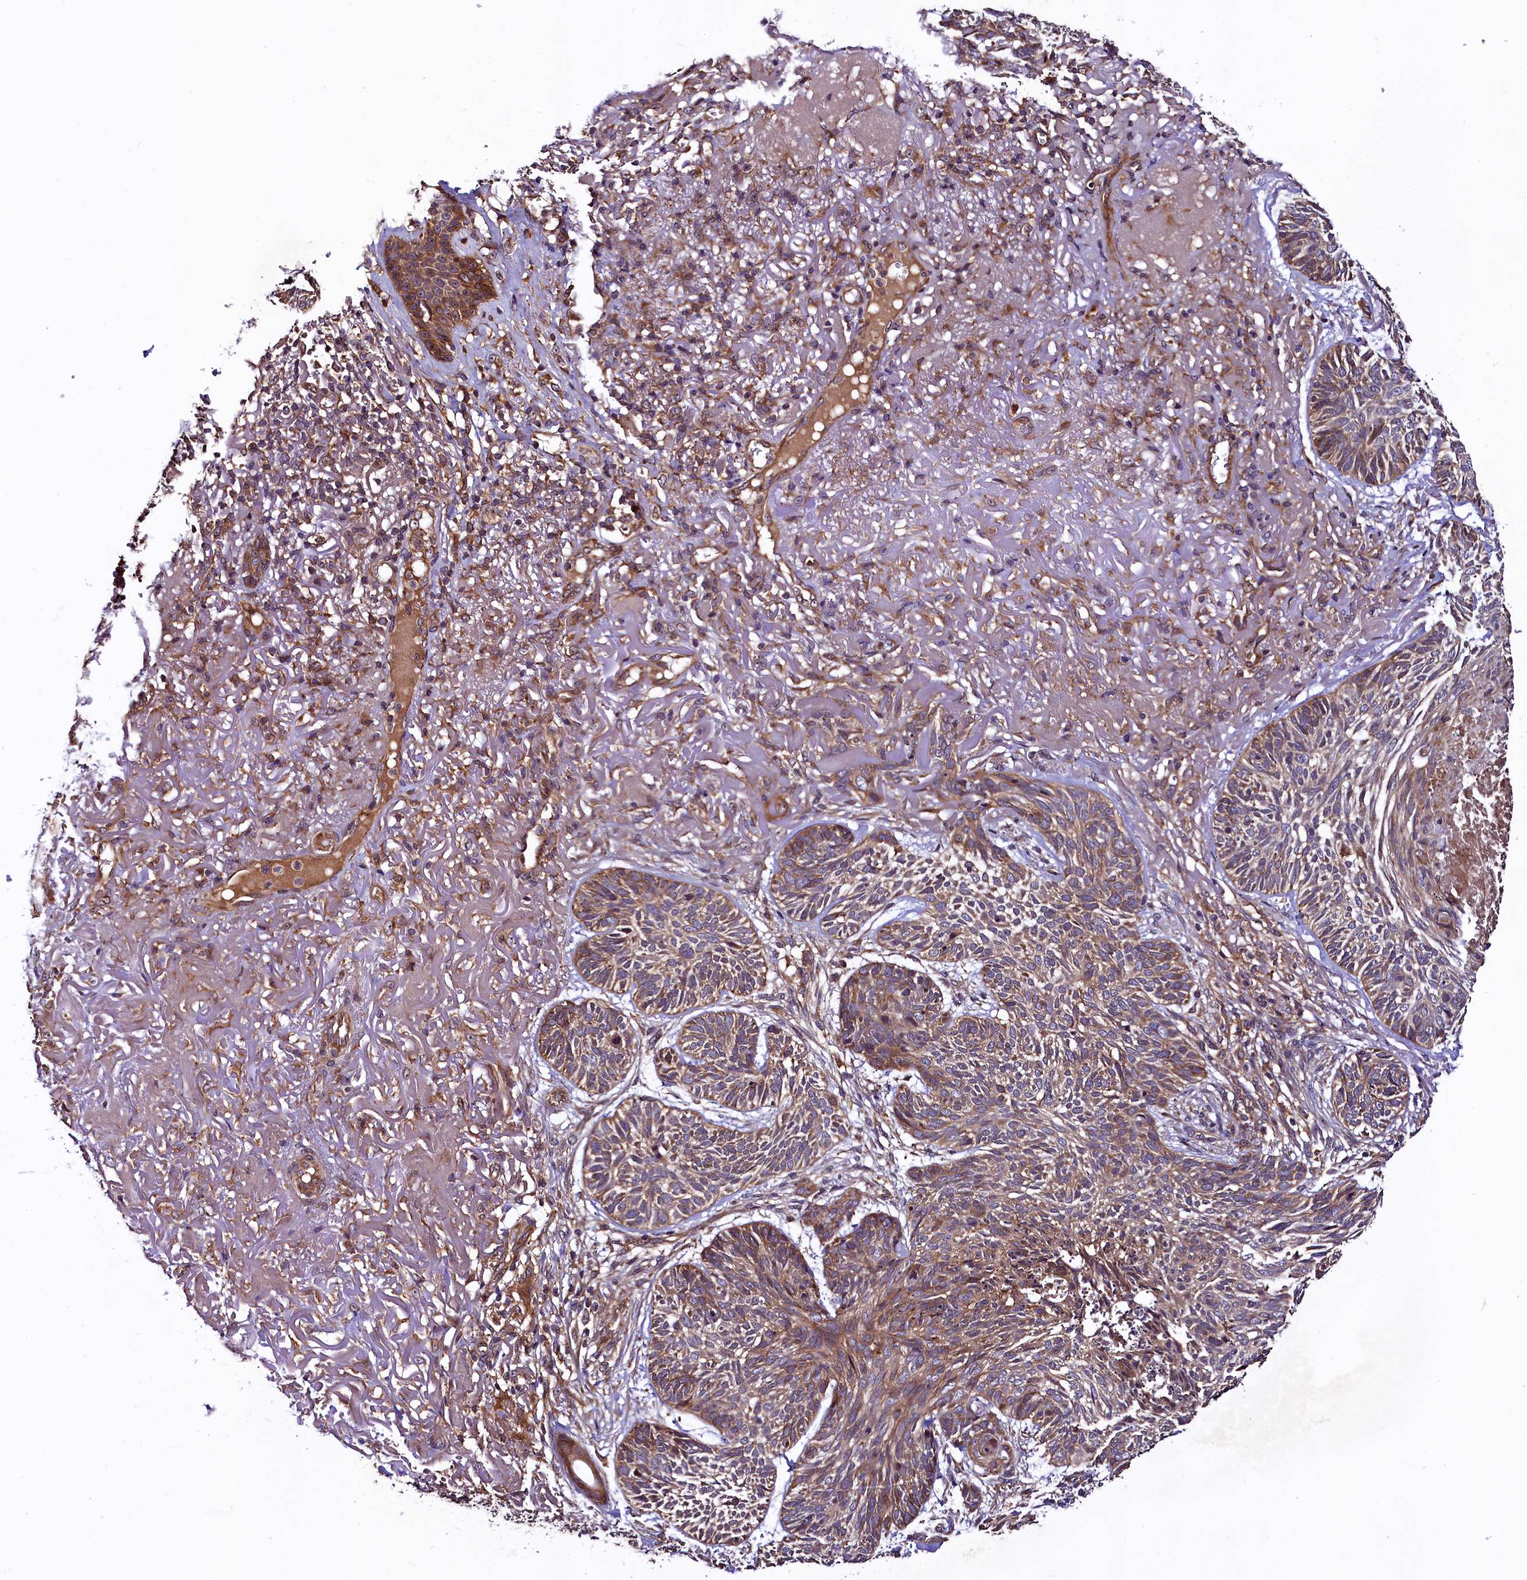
{"staining": {"intensity": "moderate", "quantity": ">75%", "location": "cytoplasmic/membranous"}, "tissue": "skin cancer", "cell_type": "Tumor cells", "image_type": "cancer", "snomed": [{"axis": "morphology", "description": "Normal tissue, NOS"}, {"axis": "morphology", "description": "Basal cell carcinoma"}, {"axis": "topography", "description": "Skin"}], "caption": "Immunohistochemical staining of skin cancer exhibits moderate cytoplasmic/membranous protein expression in about >75% of tumor cells.", "gene": "VPS35", "patient": {"sex": "male", "age": 66}}